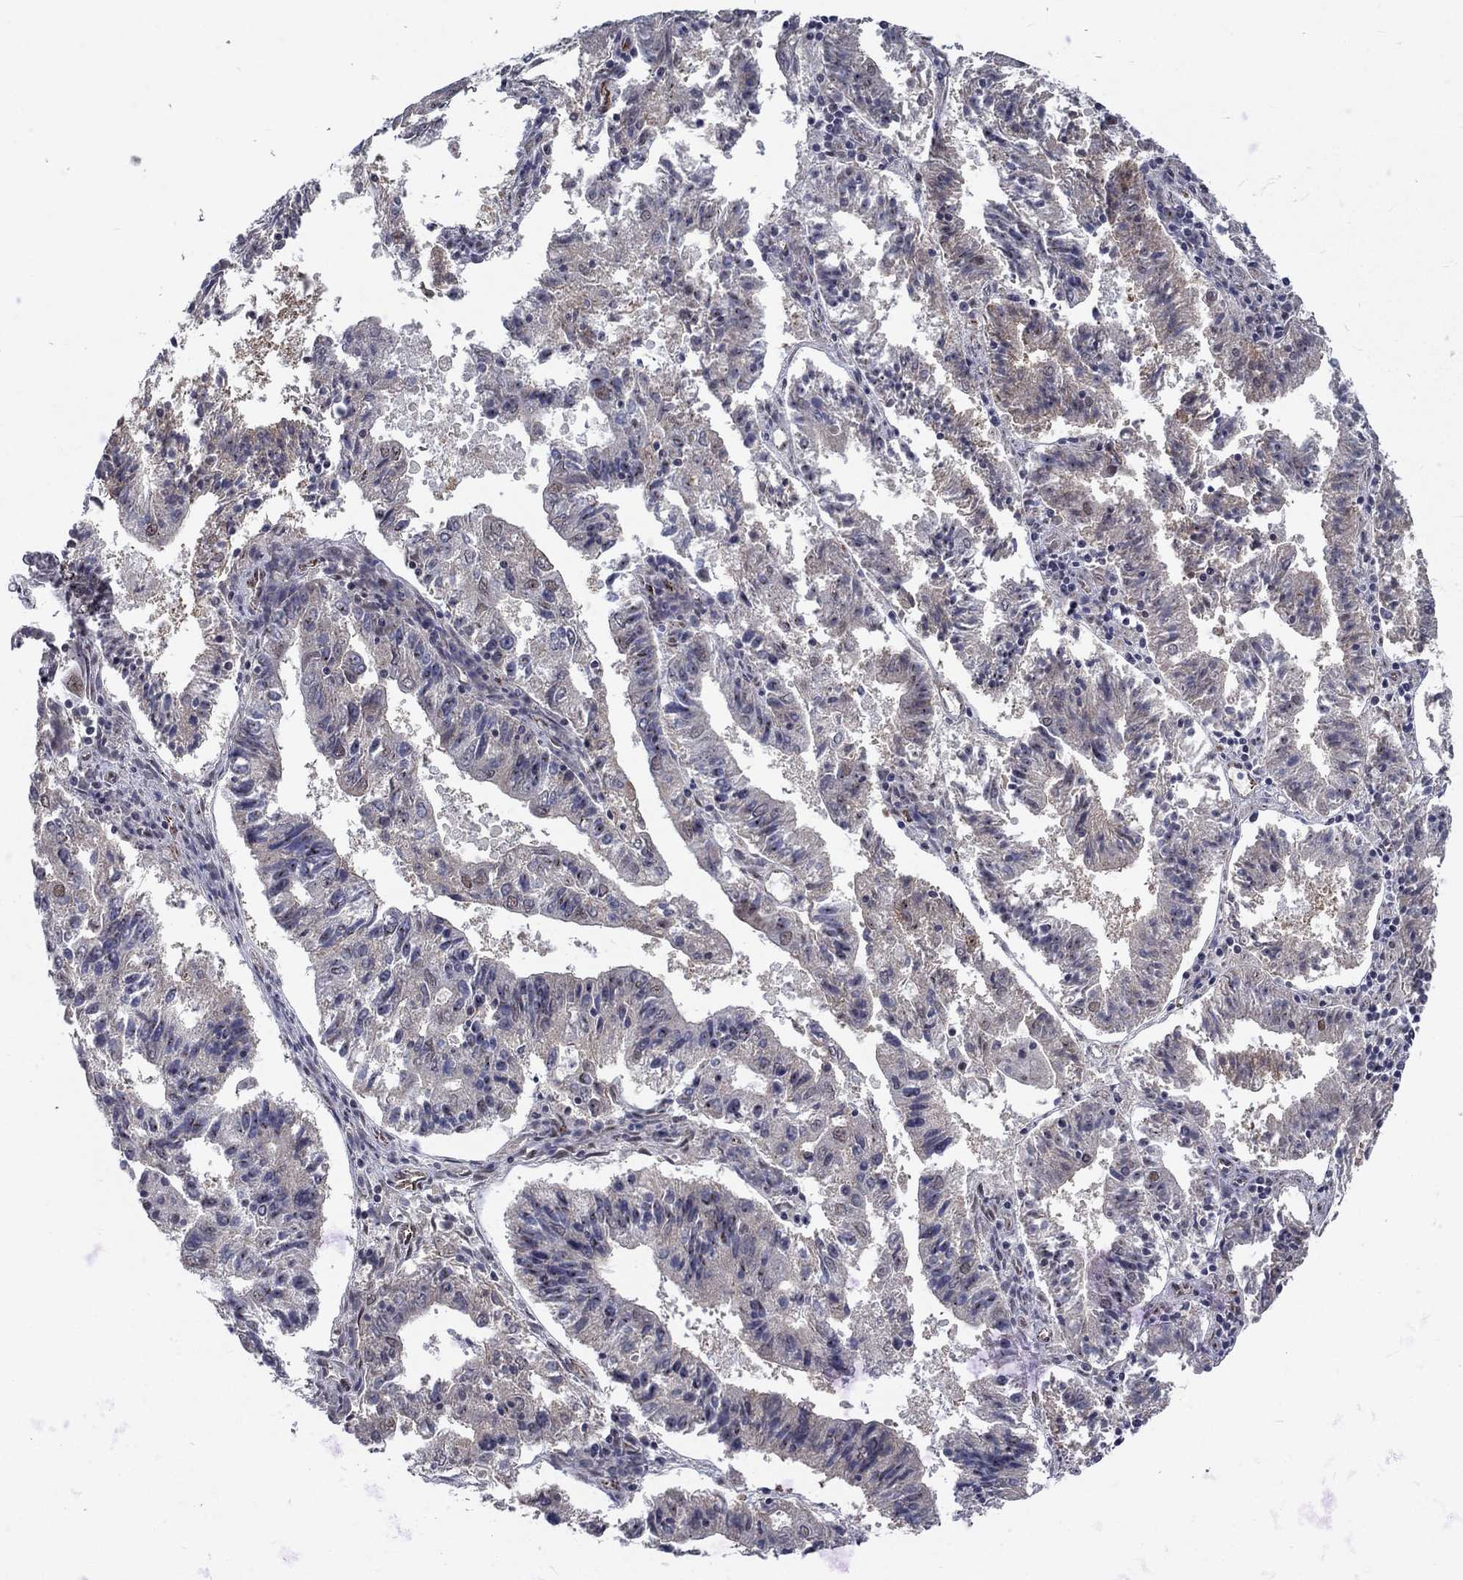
{"staining": {"intensity": "negative", "quantity": "none", "location": "none"}, "tissue": "endometrial cancer", "cell_type": "Tumor cells", "image_type": "cancer", "snomed": [{"axis": "morphology", "description": "Adenocarcinoma, NOS"}, {"axis": "topography", "description": "Endometrium"}], "caption": "Endometrial adenocarcinoma was stained to show a protein in brown. There is no significant expression in tumor cells.", "gene": "ZBED1", "patient": {"sex": "female", "age": 82}}